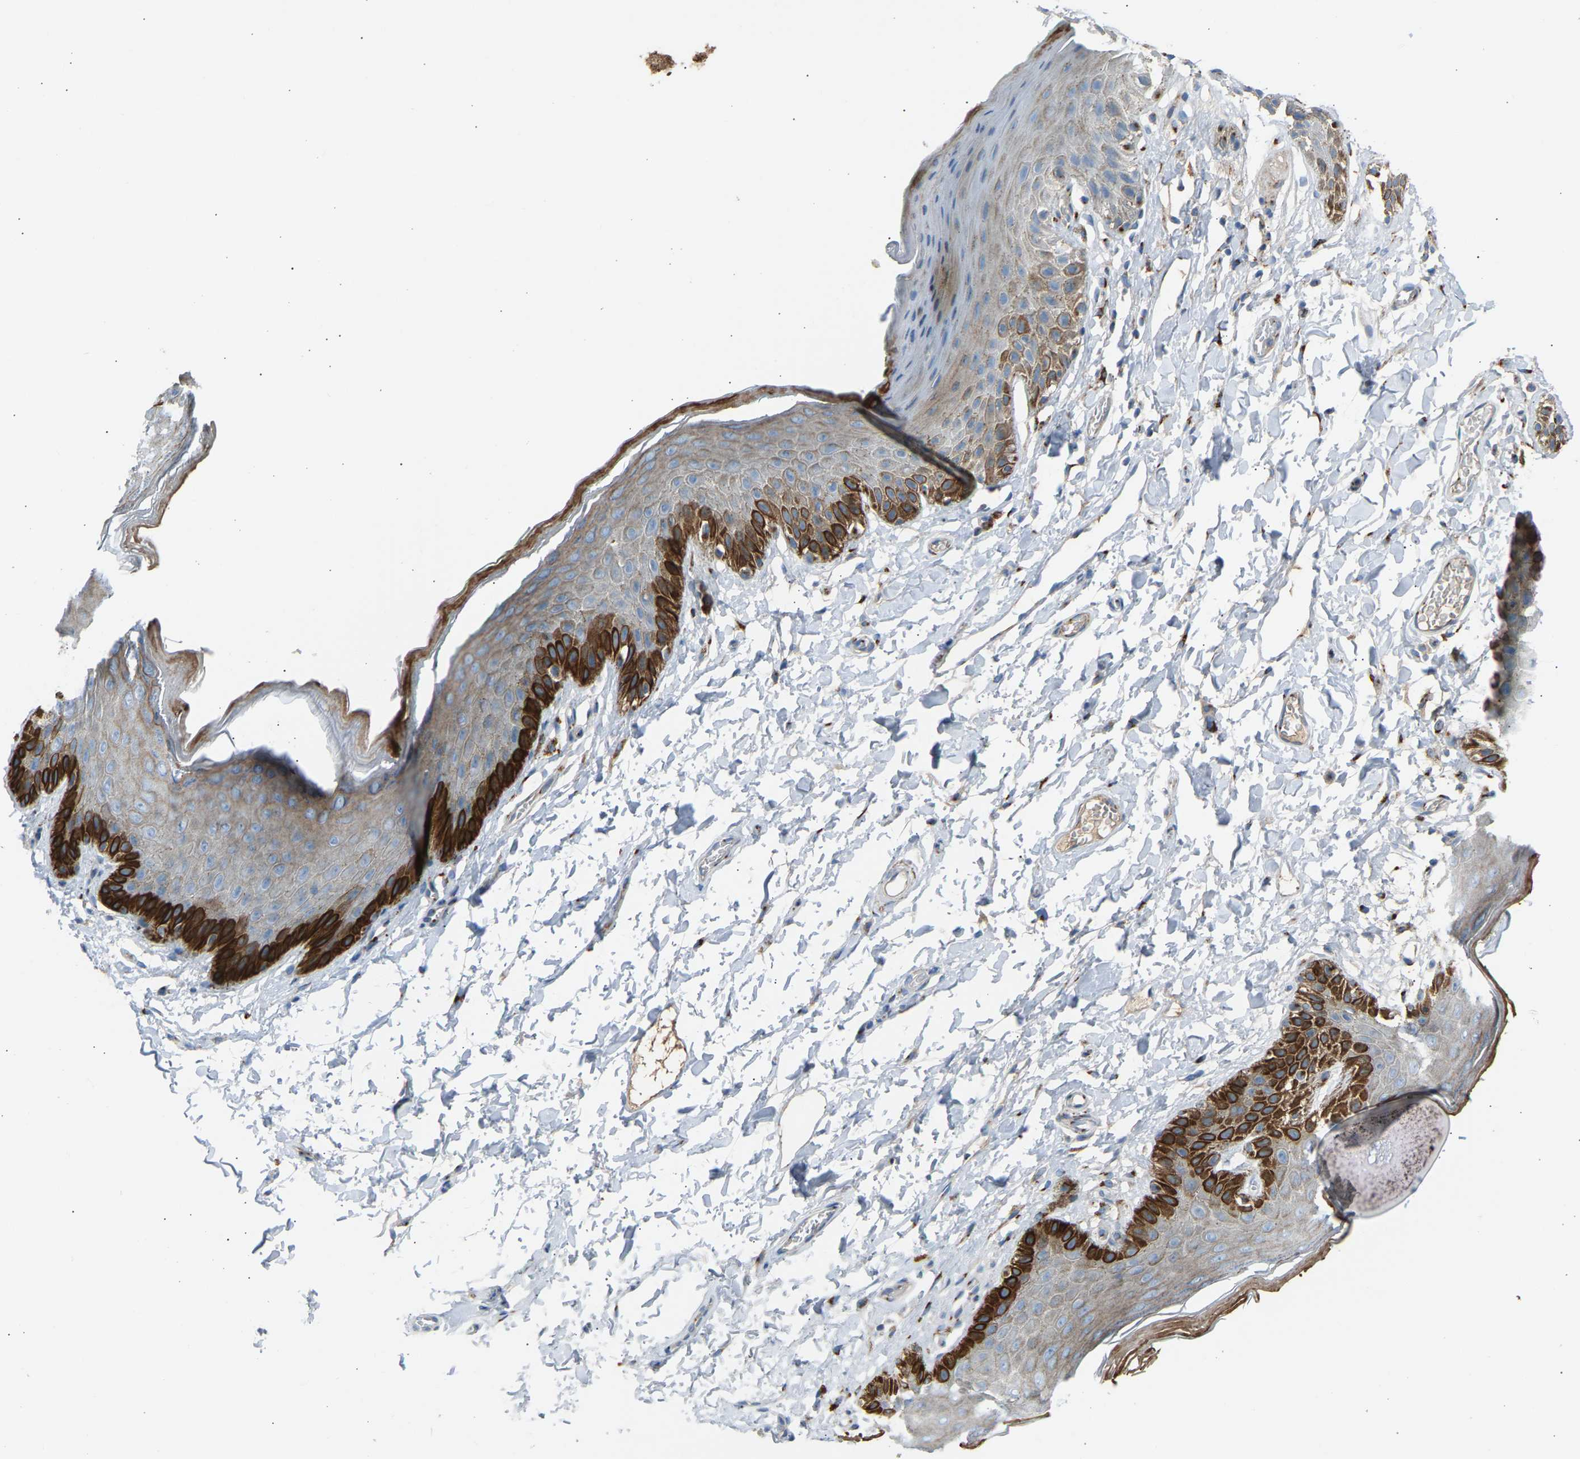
{"staining": {"intensity": "strong", "quantity": "<25%", "location": "cytoplasmic/membranous"}, "tissue": "skin", "cell_type": "Epidermal cells", "image_type": "normal", "snomed": [{"axis": "morphology", "description": "Normal tissue, NOS"}, {"axis": "topography", "description": "Anal"}], "caption": "The immunohistochemical stain highlights strong cytoplasmic/membranous expression in epidermal cells of unremarkable skin.", "gene": "CYREN", "patient": {"sex": "male", "age": 44}}